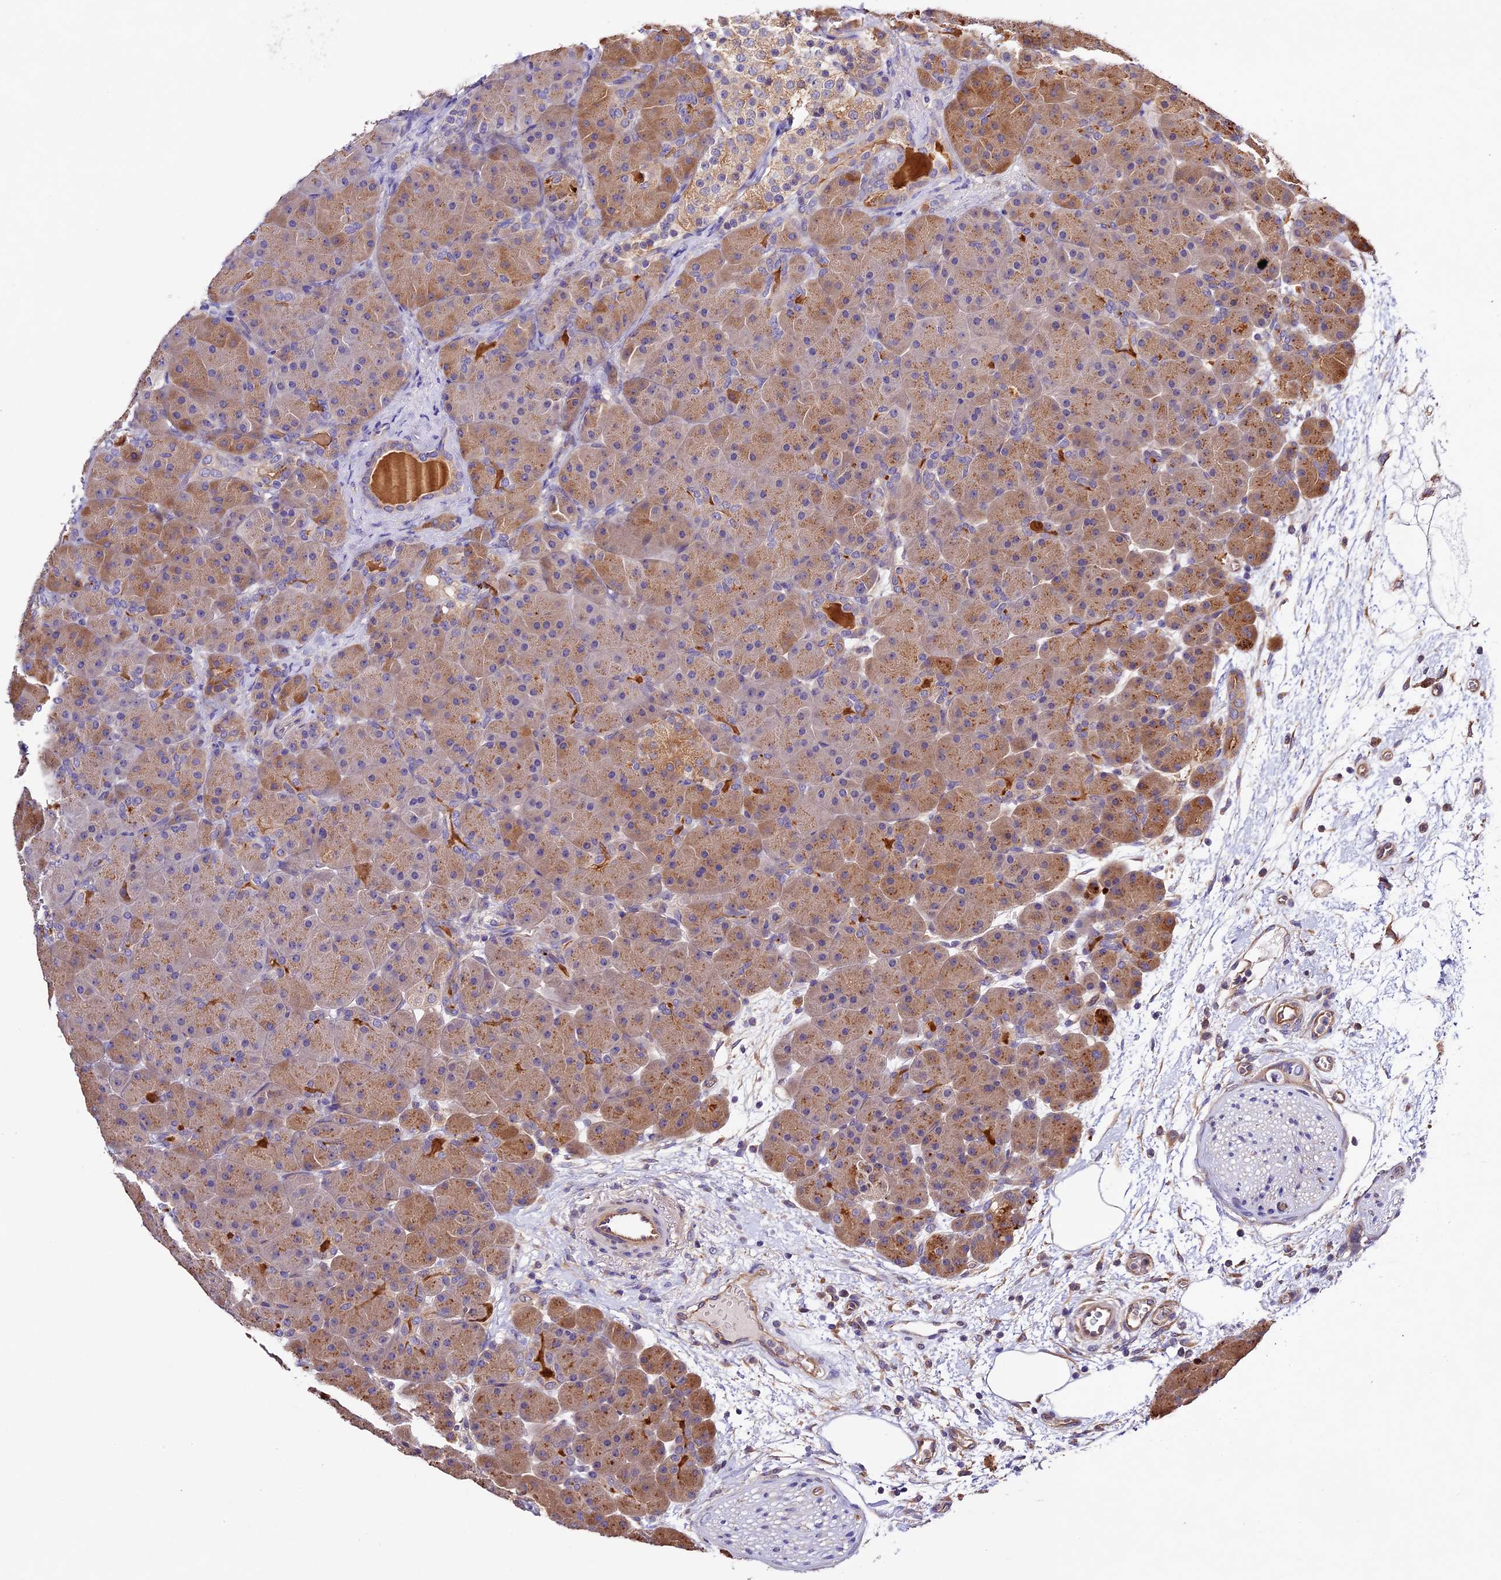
{"staining": {"intensity": "moderate", "quantity": ">75%", "location": "cytoplasmic/membranous"}, "tissue": "pancreas", "cell_type": "Exocrine glandular cells", "image_type": "normal", "snomed": [{"axis": "morphology", "description": "Normal tissue, NOS"}, {"axis": "topography", "description": "Pancreas"}], "caption": "Pancreas stained with immunohistochemistry (IHC) displays moderate cytoplasmic/membranous positivity in approximately >75% of exocrine glandular cells.", "gene": "CES3", "patient": {"sex": "male", "age": 66}}